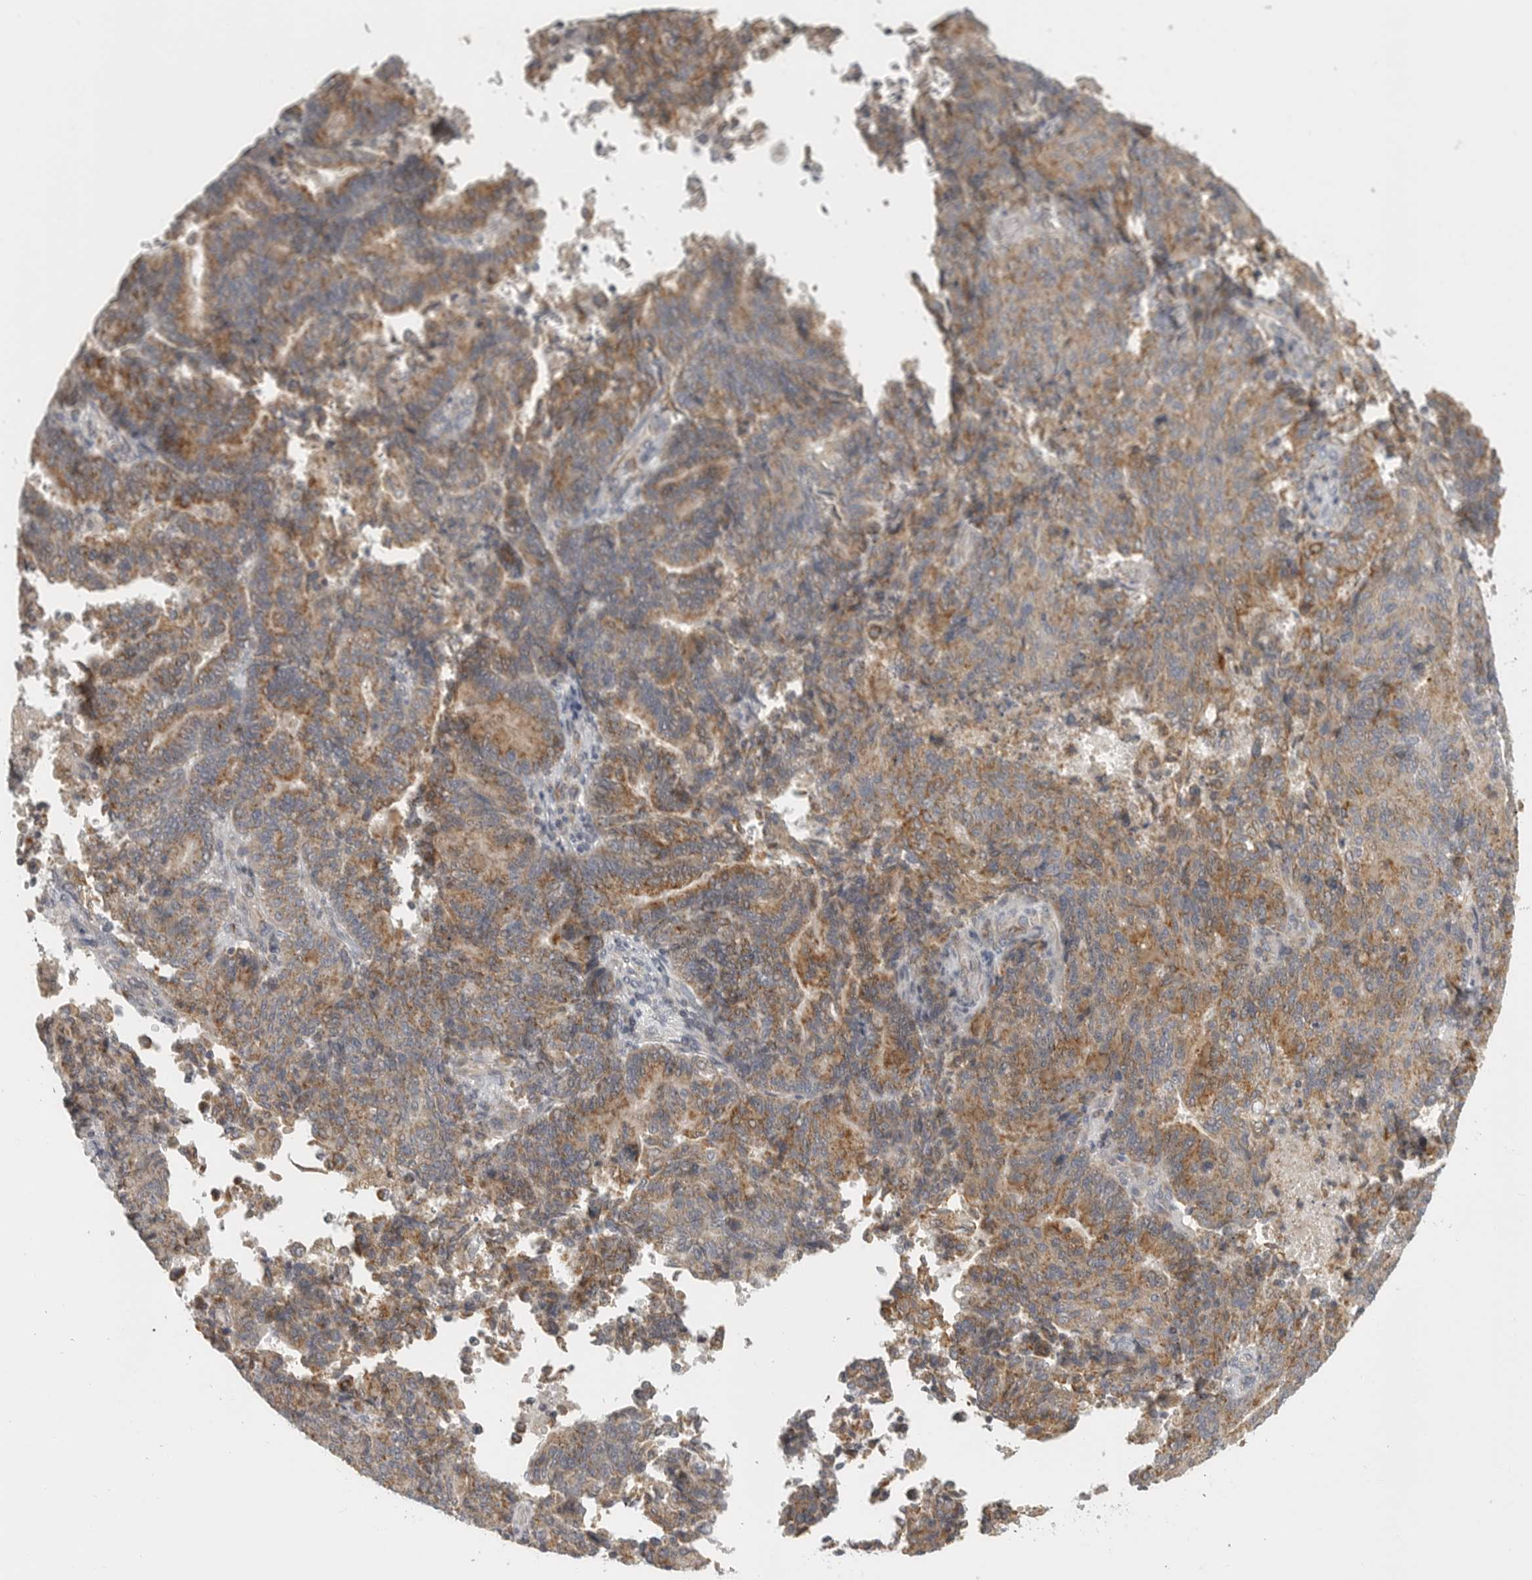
{"staining": {"intensity": "moderate", "quantity": ">75%", "location": "cytoplasmic/membranous"}, "tissue": "endometrial cancer", "cell_type": "Tumor cells", "image_type": "cancer", "snomed": [{"axis": "morphology", "description": "Adenocarcinoma, NOS"}, {"axis": "topography", "description": "Endometrium"}], "caption": "Protein staining reveals moderate cytoplasmic/membranous staining in about >75% of tumor cells in adenocarcinoma (endometrial). (IHC, brightfield microscopy, high magnification).", "gene": "RXFP3", "patient": {"sex": "female", "age": 80}}